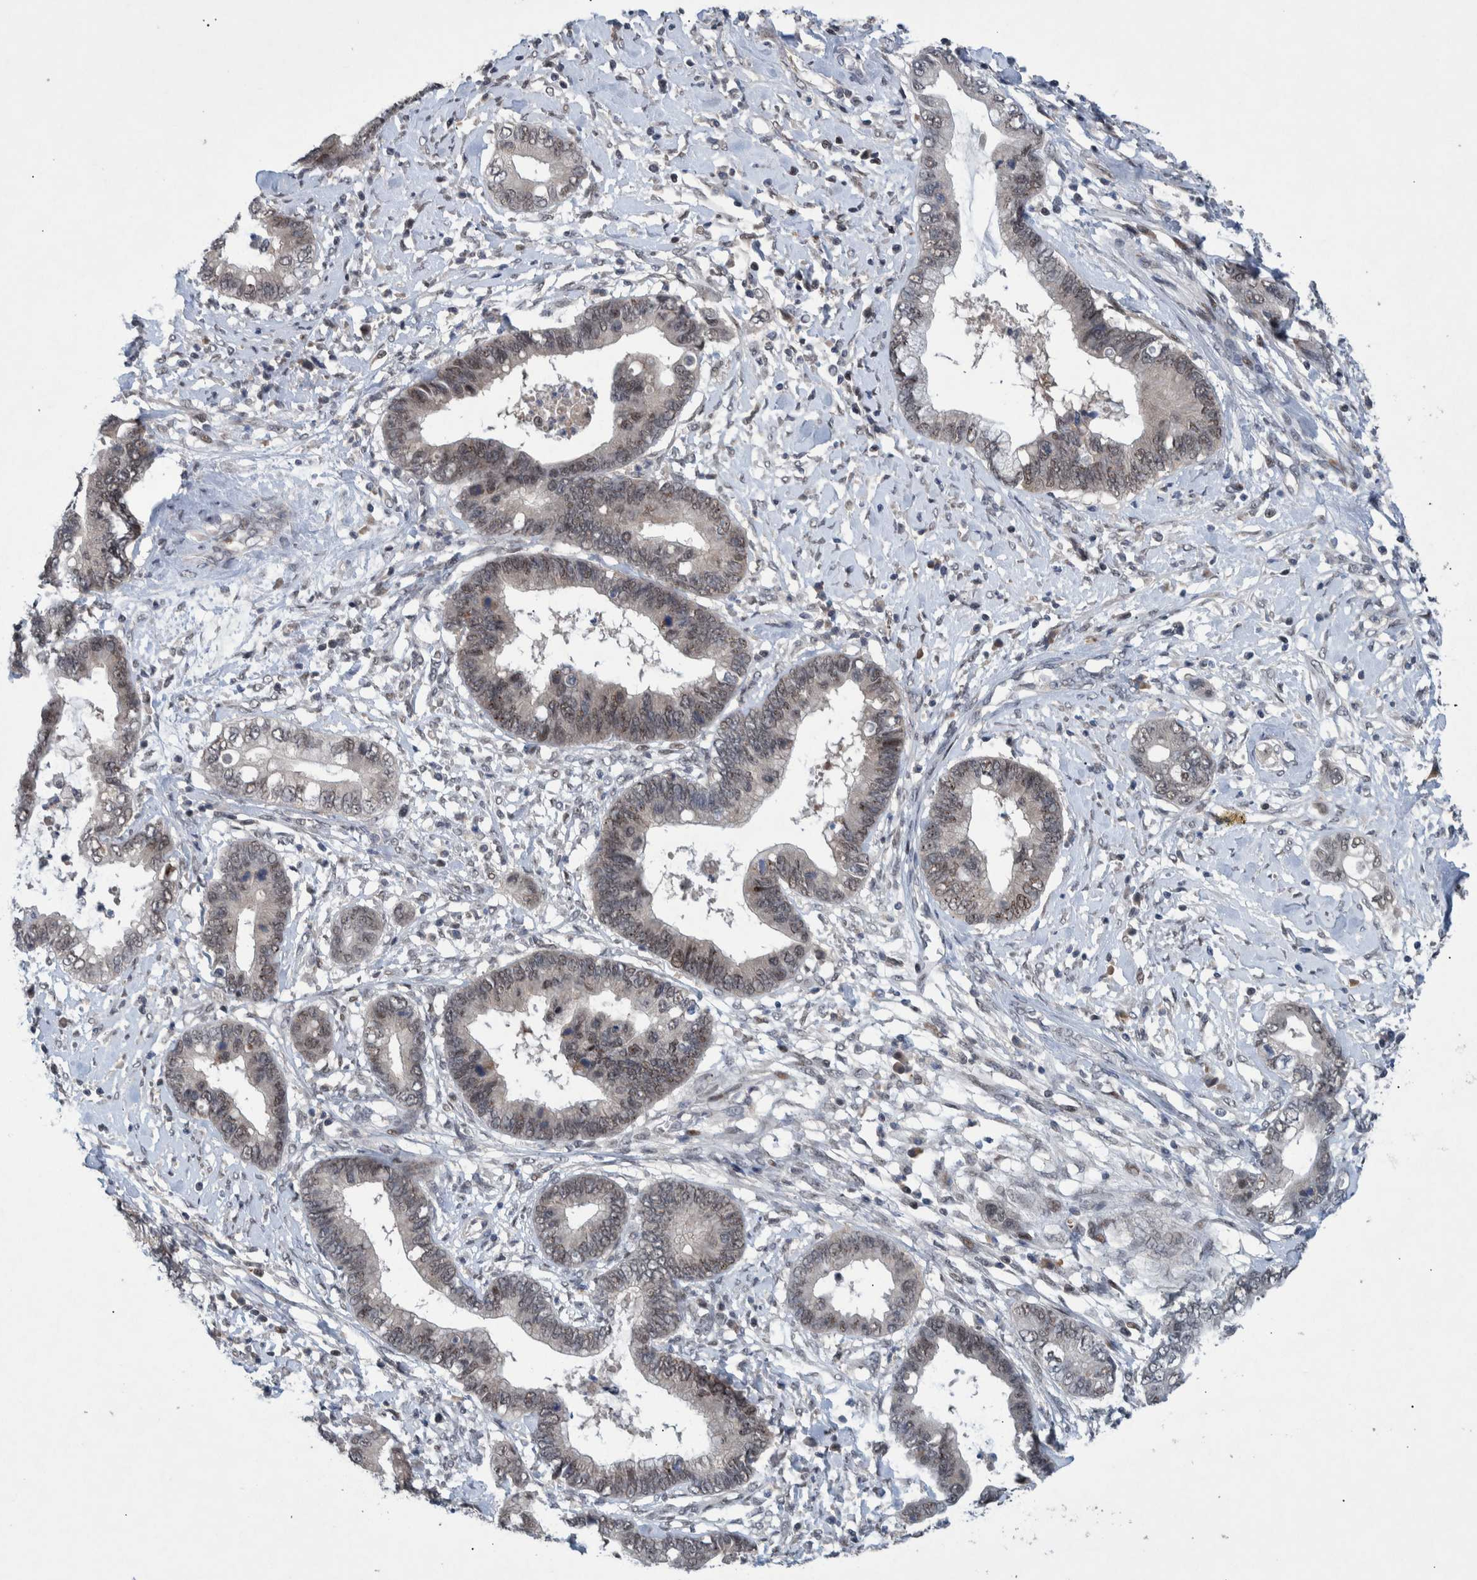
{"staining": {"intensity": "weak", "quantity": "<25%", "location": "nuclear"}, "tissue": "cervical cancer", "cell_type": "Tumor cells", "image_type": "cancer", "snomed": [{"axis": "morphology", "description": "Adenocarcinoma, NOS"}, {"axis": "topography", "description": "Cervix"}], "caption": "Tumor cells are negative for brown protein staining in cervical cancer.", "gene": "ESRP1", "patient": {"sex": "female", "age": 44}}